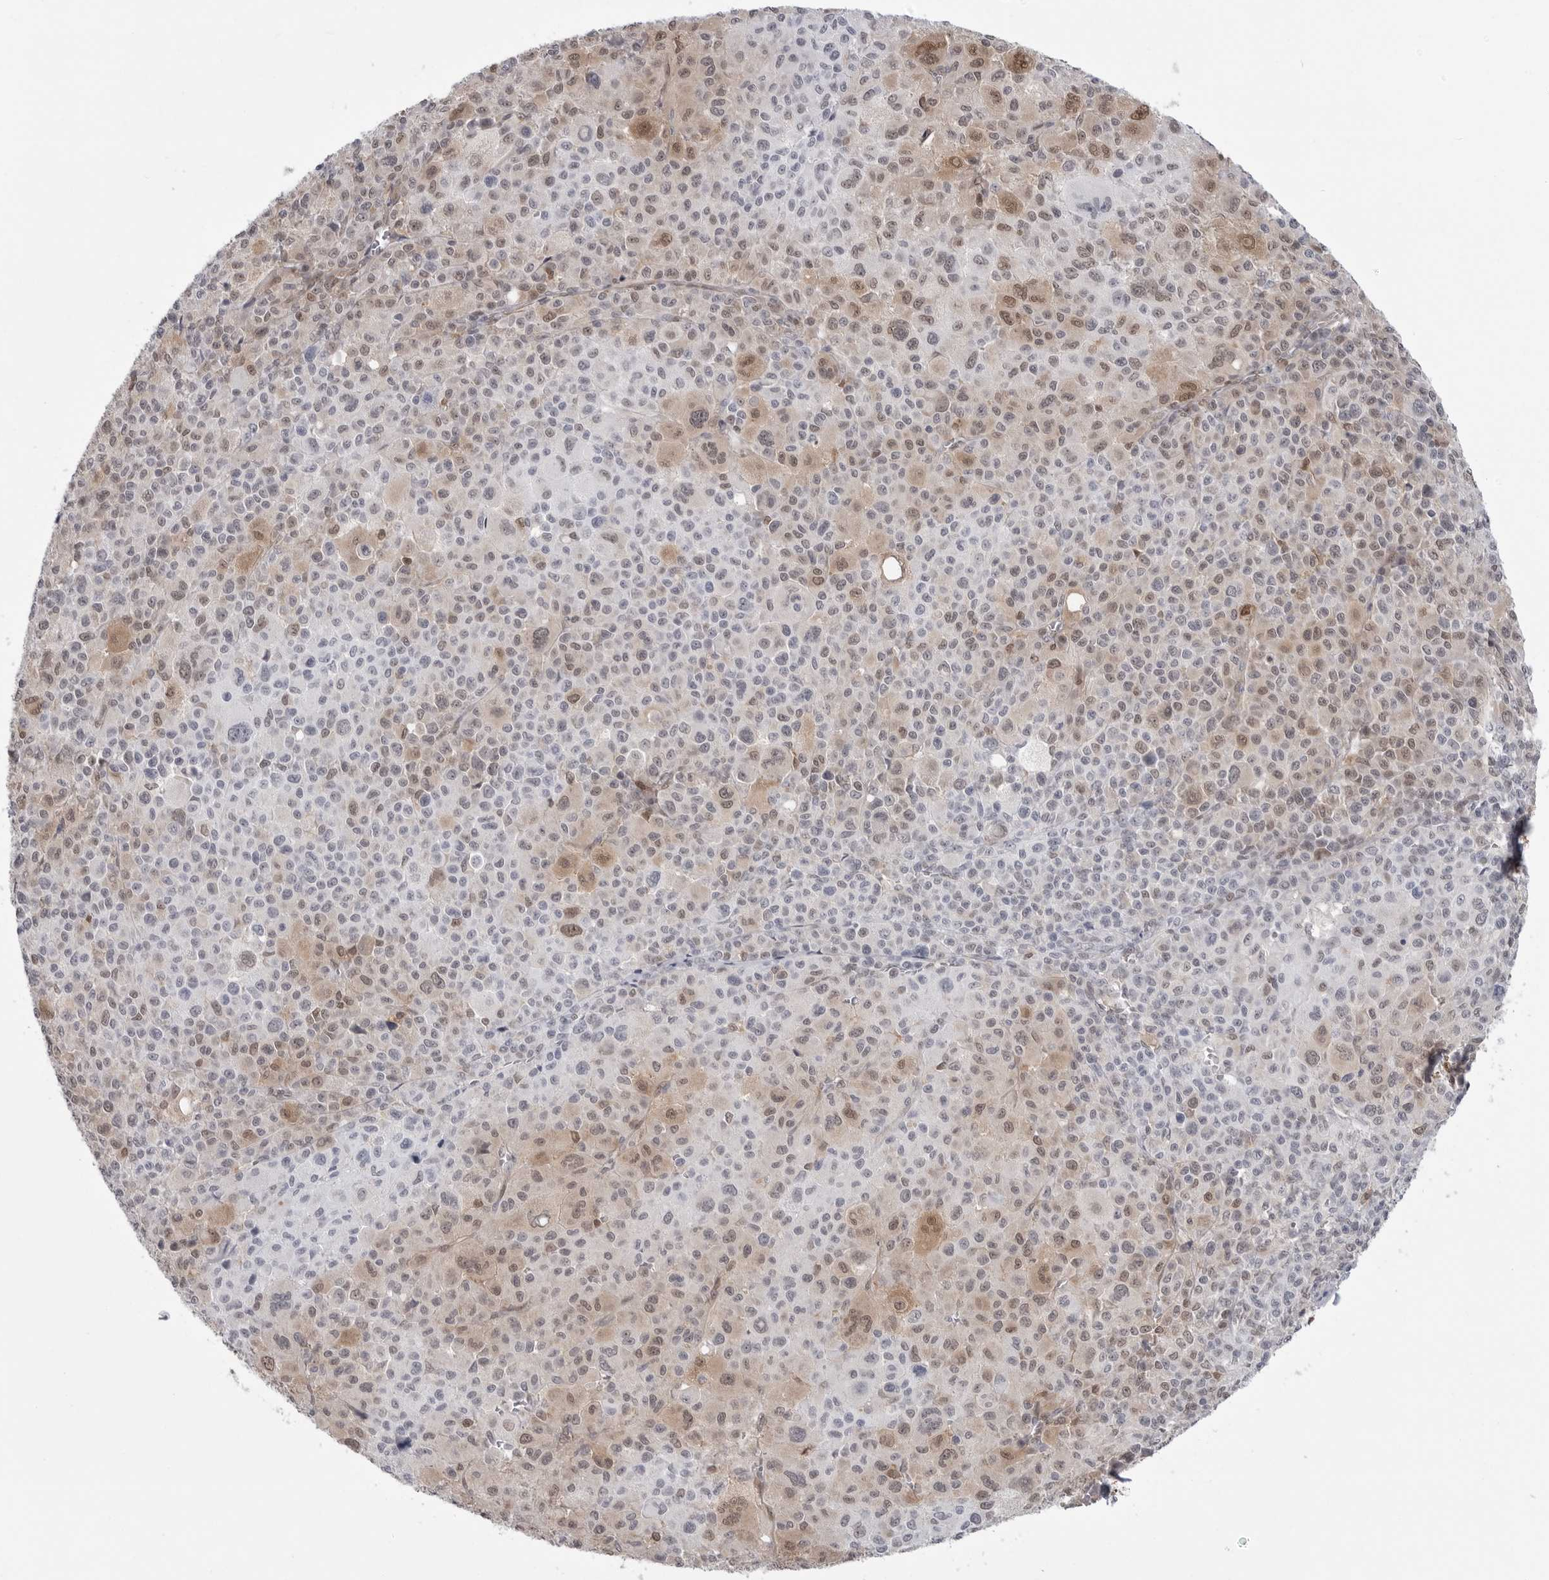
{"staining": {"intensity": "moderate", "quantity": "<25%", "location": "cytoplasmic/membranous,nuclear"}, "tissue": "melanoma", "cell_type": "Tumor cells", "image_type": "cancer", "snomed": [{"axis": "morphology", "description": "Malignant melanoma, Metastatic site"}, {"axis": "topography", "description": "Skin"}], "caption": "IHC (DAB) staining of human malignant melanoma (metastatic site) reveals moderate cytoplasmic/membranous and nuclear protein expression in about <25% of tumor cells.", "gene": "PNPO", "patient": {"sex": "female", "age": 74}}